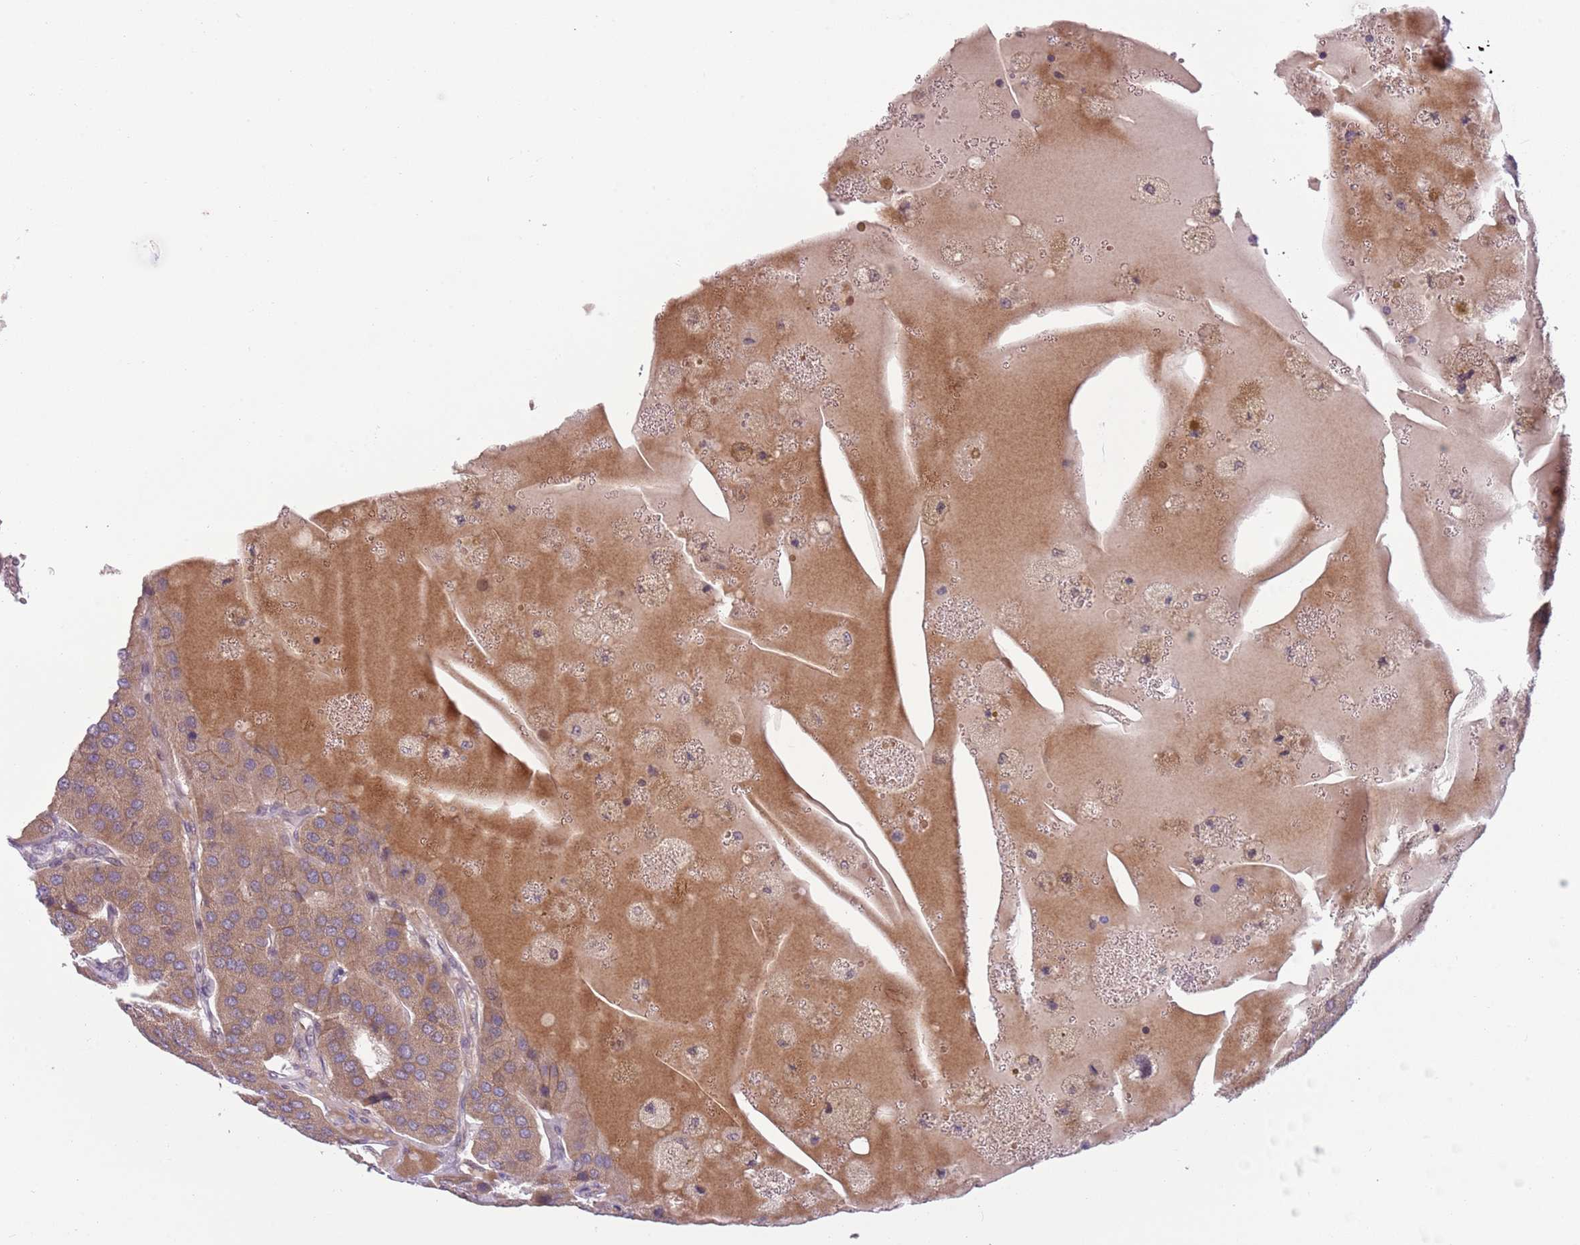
{"staining": {"intensity": "weak", "quantity": ">75%", "location": "cytoplasmic/membranous"}, "tissue": "parathyroid gland", "cell_type": "Glandular cells", "image_type": "normal", "snomed": [{"axis": "morphology", "description": "Normal tissue, NOS"}, {"axis": "morphology", "description": "Adenoma, NOS"}, {"axis": "topography", "description": "Parathyroid gland"}], "caption": "This histopathology image shows IHC staining of unremarkable parathyroid gland, with low weak cytoplasmic/membranous positivity in approximately >75% of glandular cells.", "gene": "TM2D1", "patient": {"sex": "female", "age": 86}}